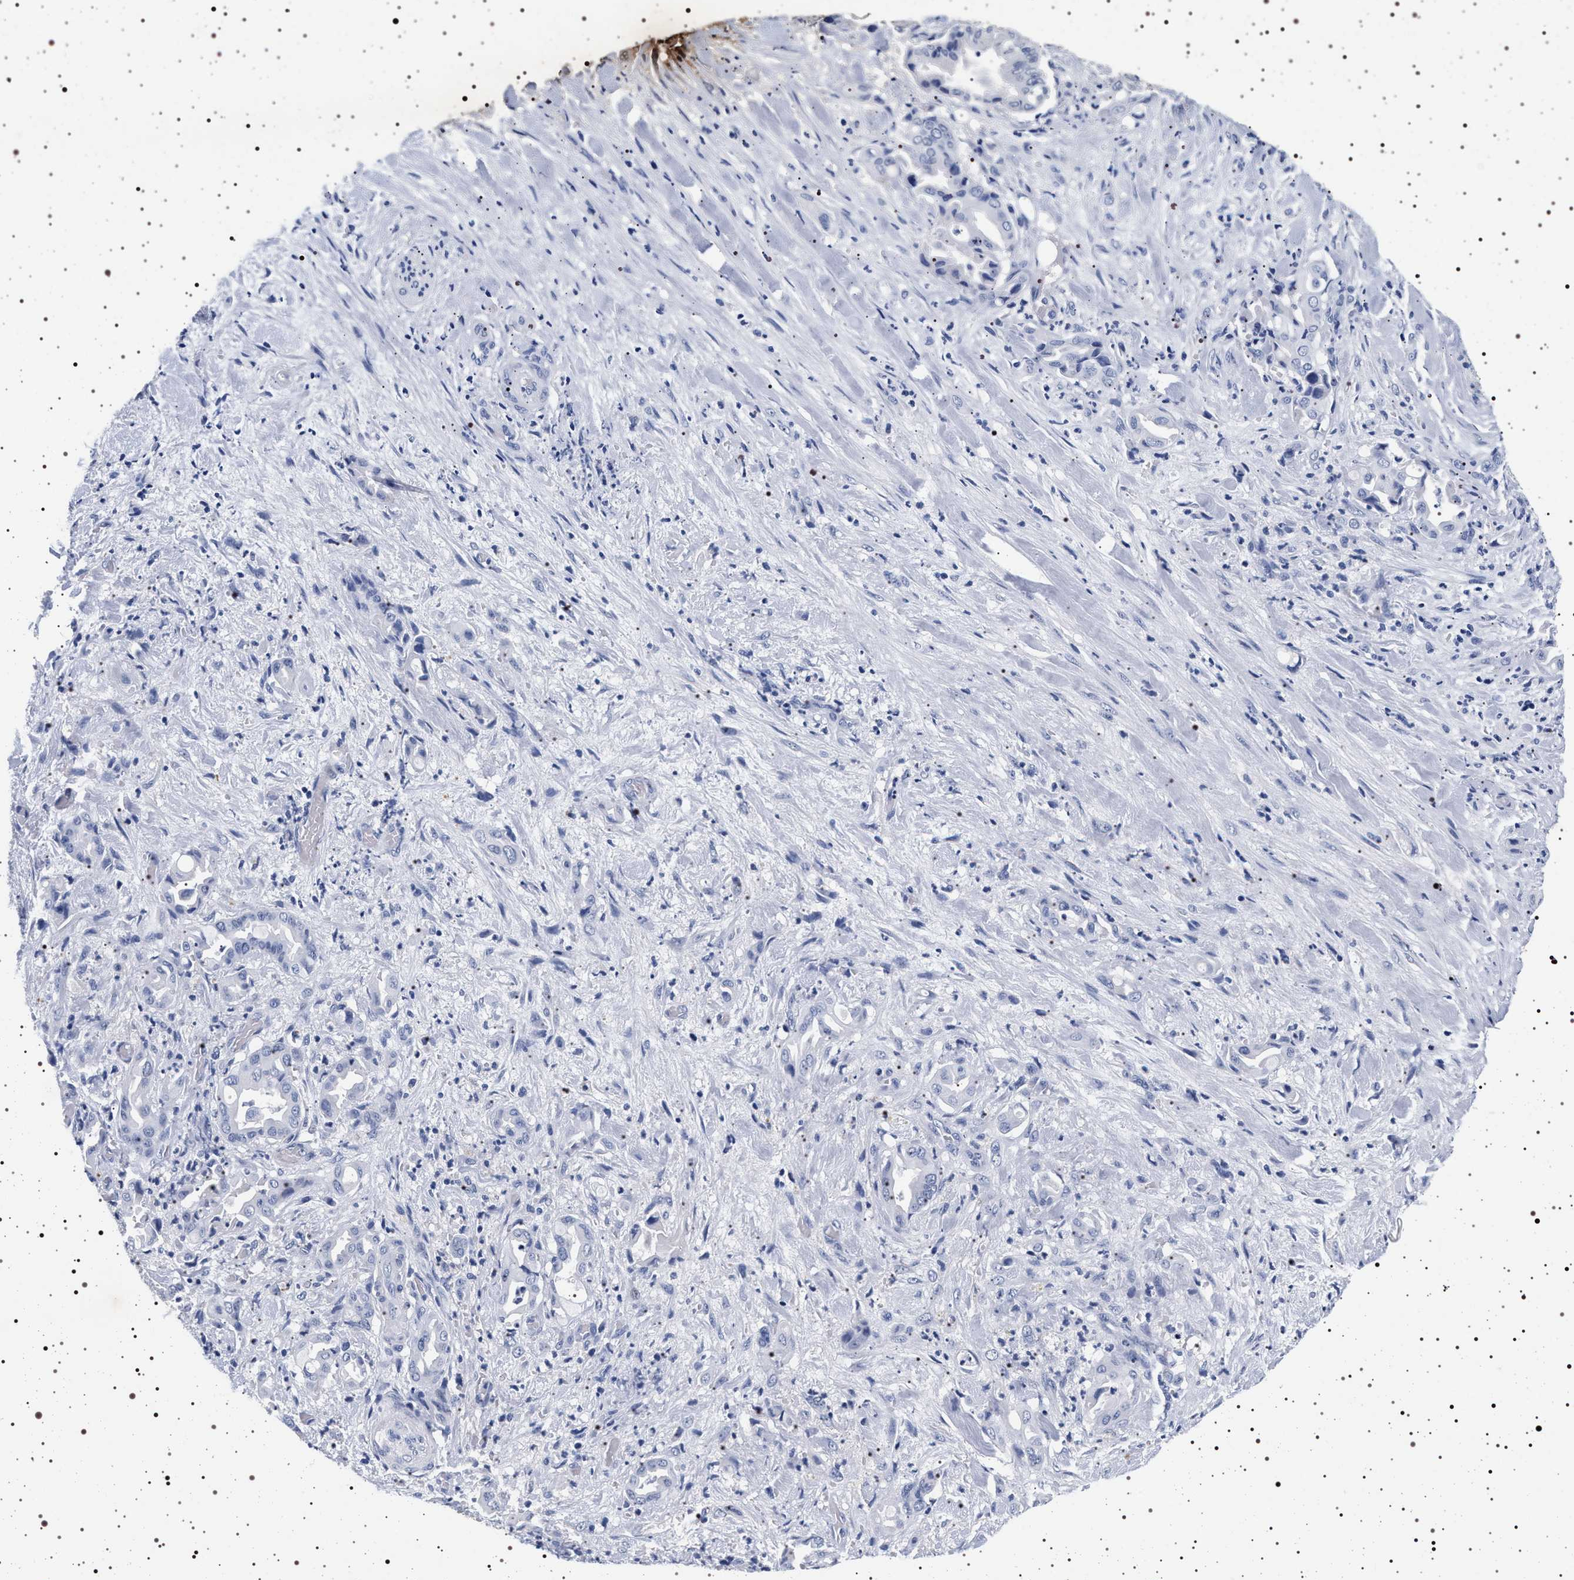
{"staining": {"intensity": "negative", "quantity": "none", "location": "none"}, "tissue": "liver cancer", "cell_type": "Tumor cells", "image_type": "cancer", "snomed": [{"axis": "morphology", "description": "Cholangiocarcinoma"}, {"axis": "topography", "description": "Liver"}], "caption": "Immunohistochemistry of human liver cholangiocarcinoma exhibits no expression in tumor cells.", "gene": "MAPK10", "patient": {"sex": "female", "age": 68}}